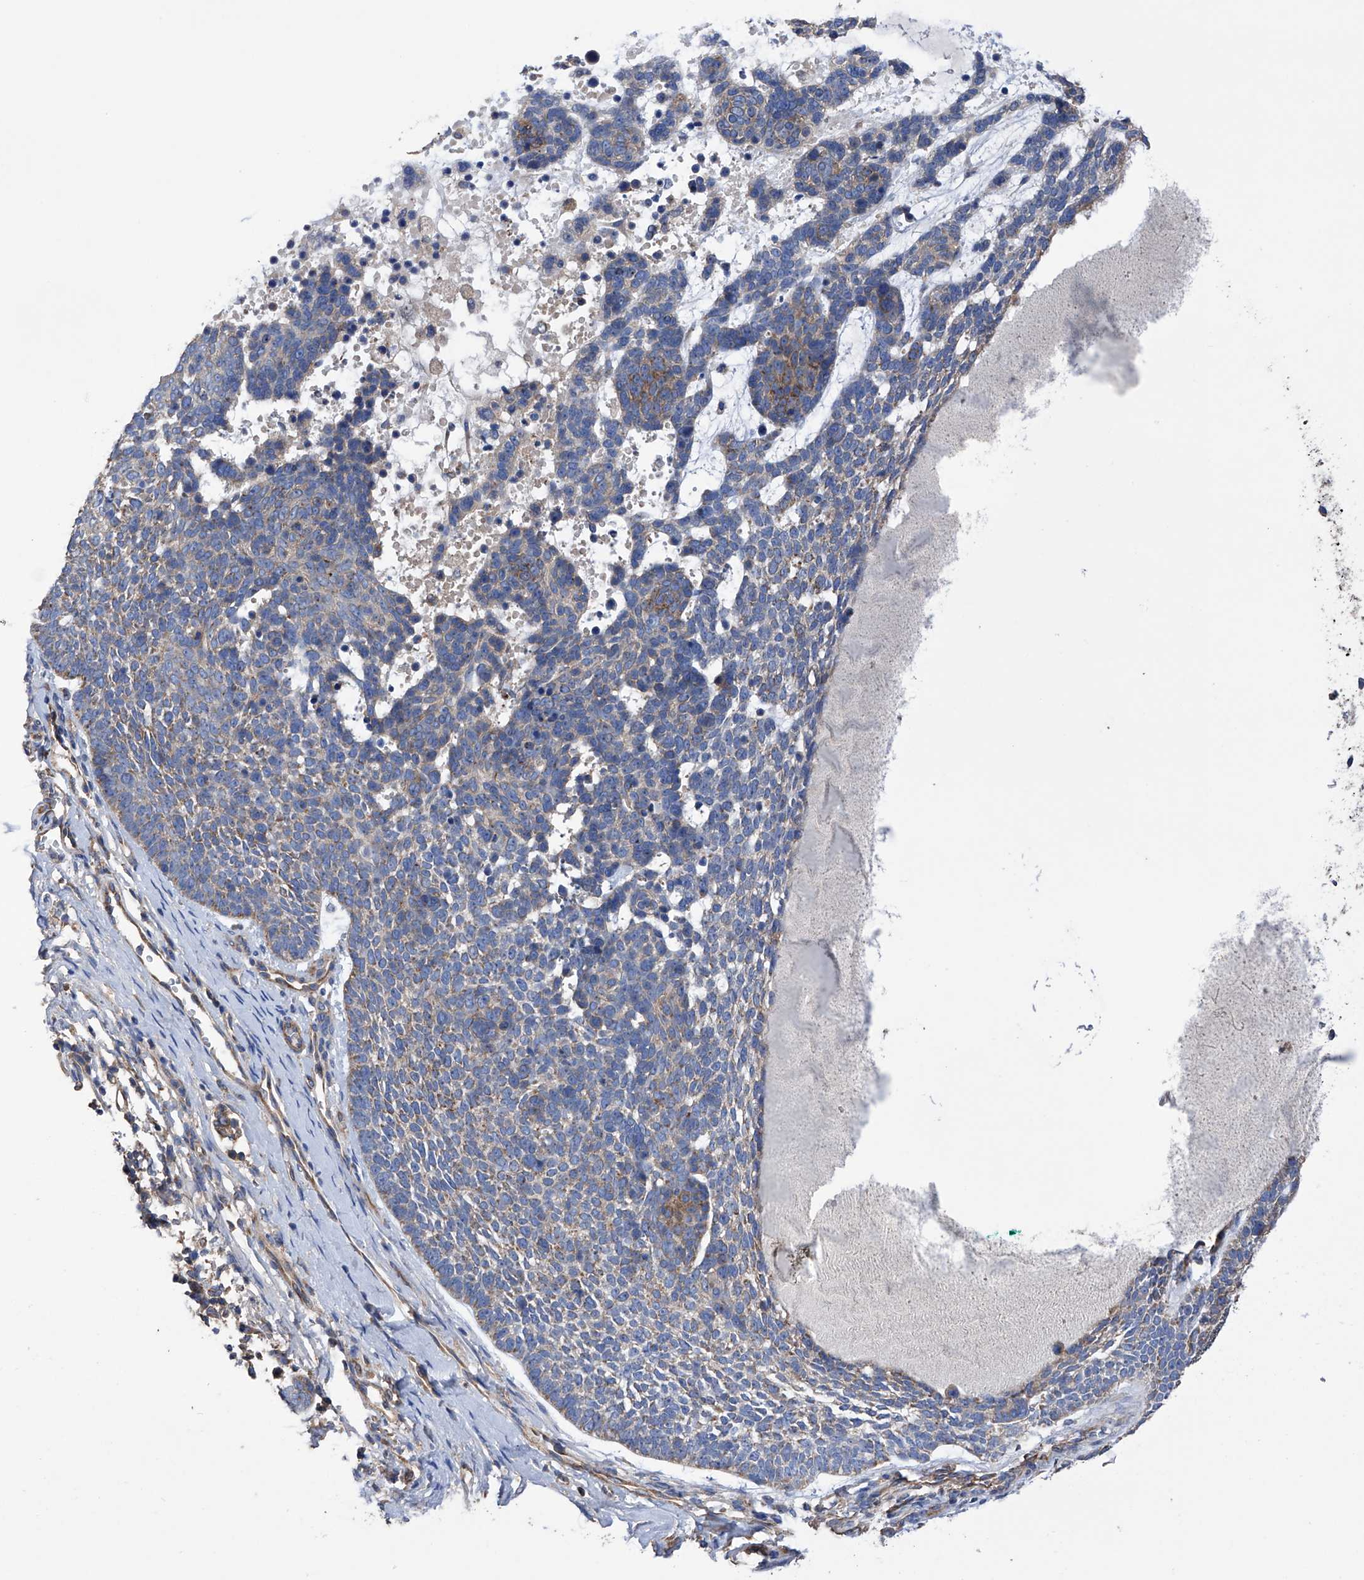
{"staining": {"intensity": "weak", "quantity": "25%-75%", "location": "cytoplasmic/membranous"}, "tissue": "skin cancer", "cell_type": "Tumor cells", "image_type": "cancer", "snomed": [{"axis": "morphology", "description": "Basal cell carcinoma"}, {"axis": "topography", "description": "Skin"}], "caption": "Human skin basal cell carcinoma stained with a brown dye displays weak cytoplasmic/membranous positive expression in about 25%-75% of tumor cells.", "gene": "EFCAB2", "patient": {"sex": "female", "age": 81}}